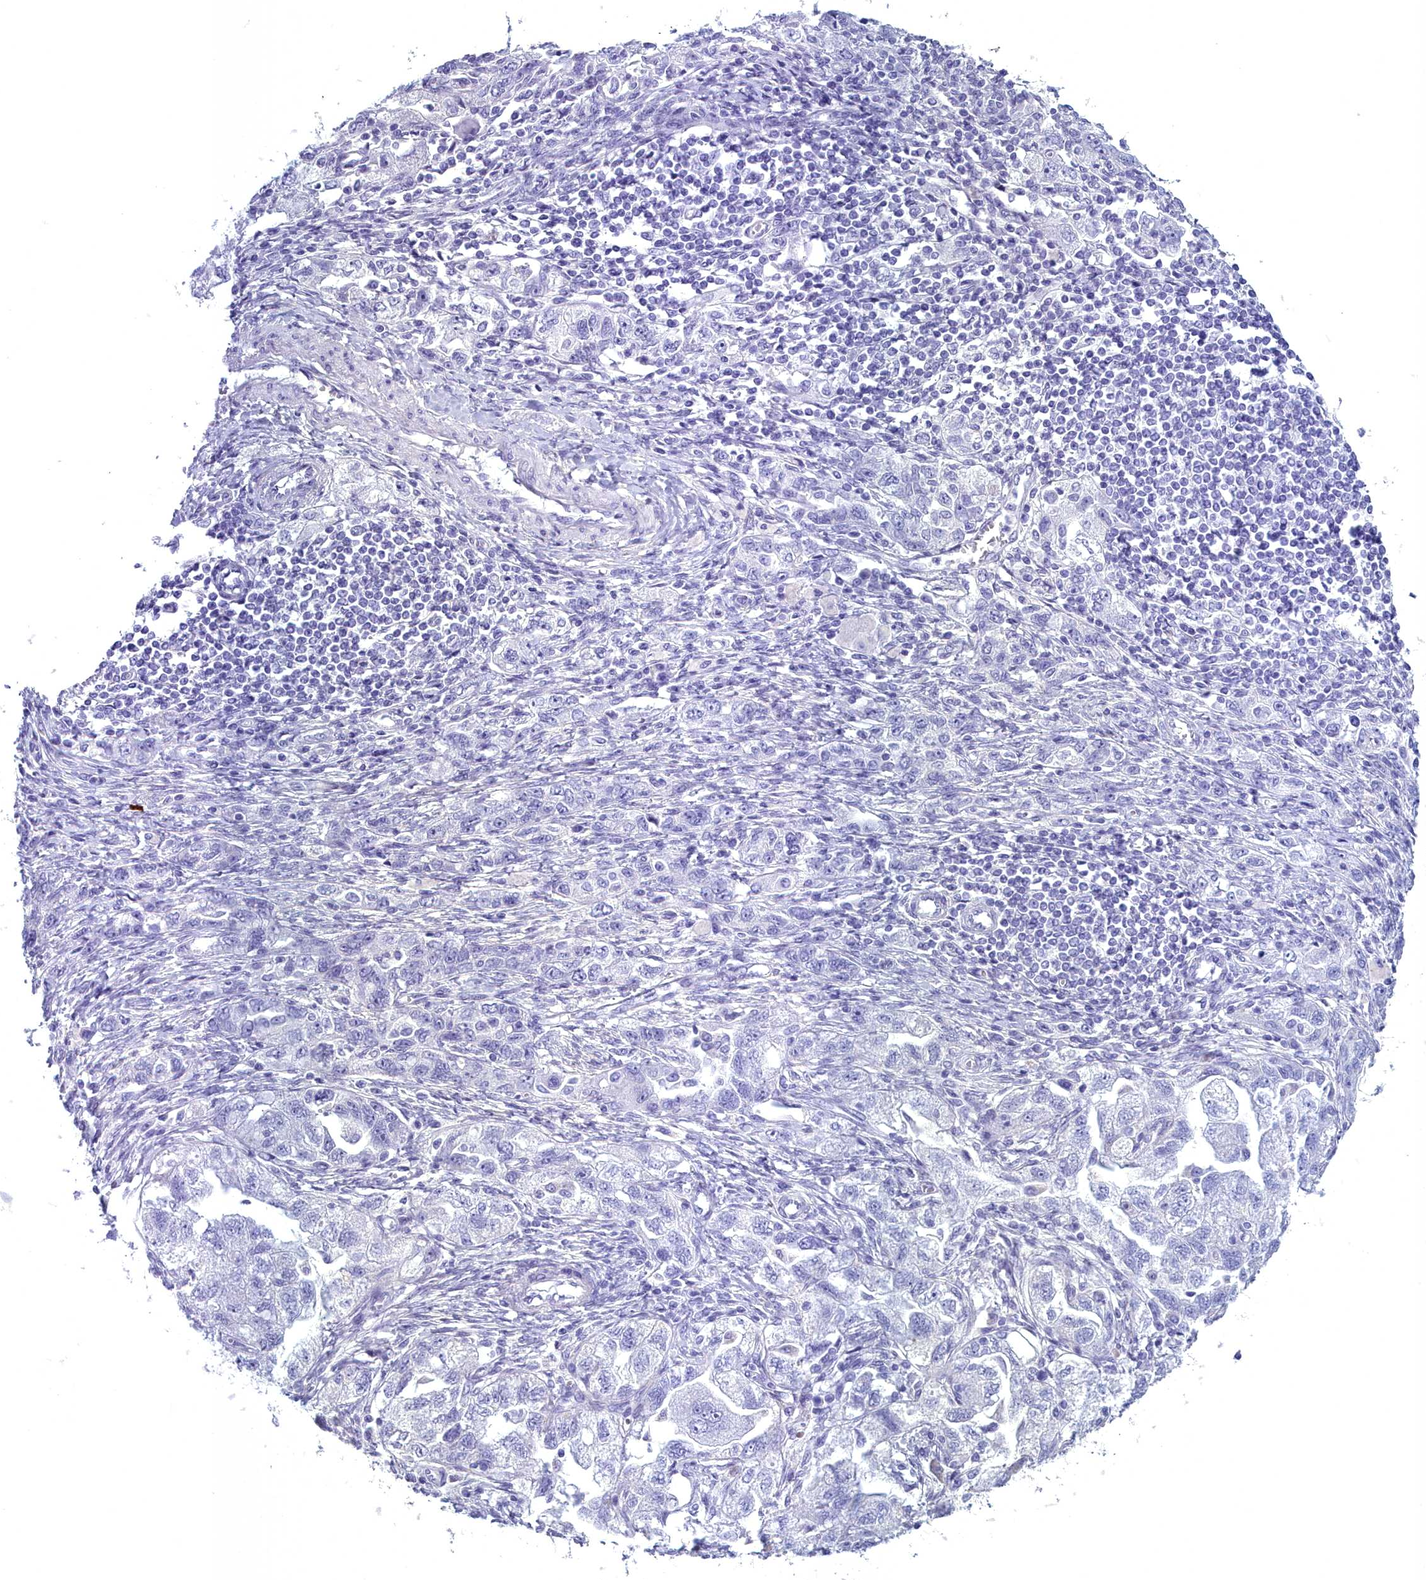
{"staining": {"intensity": "negative", "quantity": "none", "location": "none"}, "tissue": "ovarian cancer", "cell_type": "Tumor cells", "image_type": "cancer", "snomed": [{"axis": "morphology", "description": "Carcinoma, NOS"}, {"axis": "morphology", "description": "Cystadenocarcinoma, serous, NOS"}, {"axis": "topography", "description": "Ovary"}], "caption": "This is an immunohistochemistry histopathology image of human ovarian serous cystadenocarcinoma. There is no positivity in tumor cells.", "gene": "MAP6", "patient": {"sex": "female", "age": 69}}